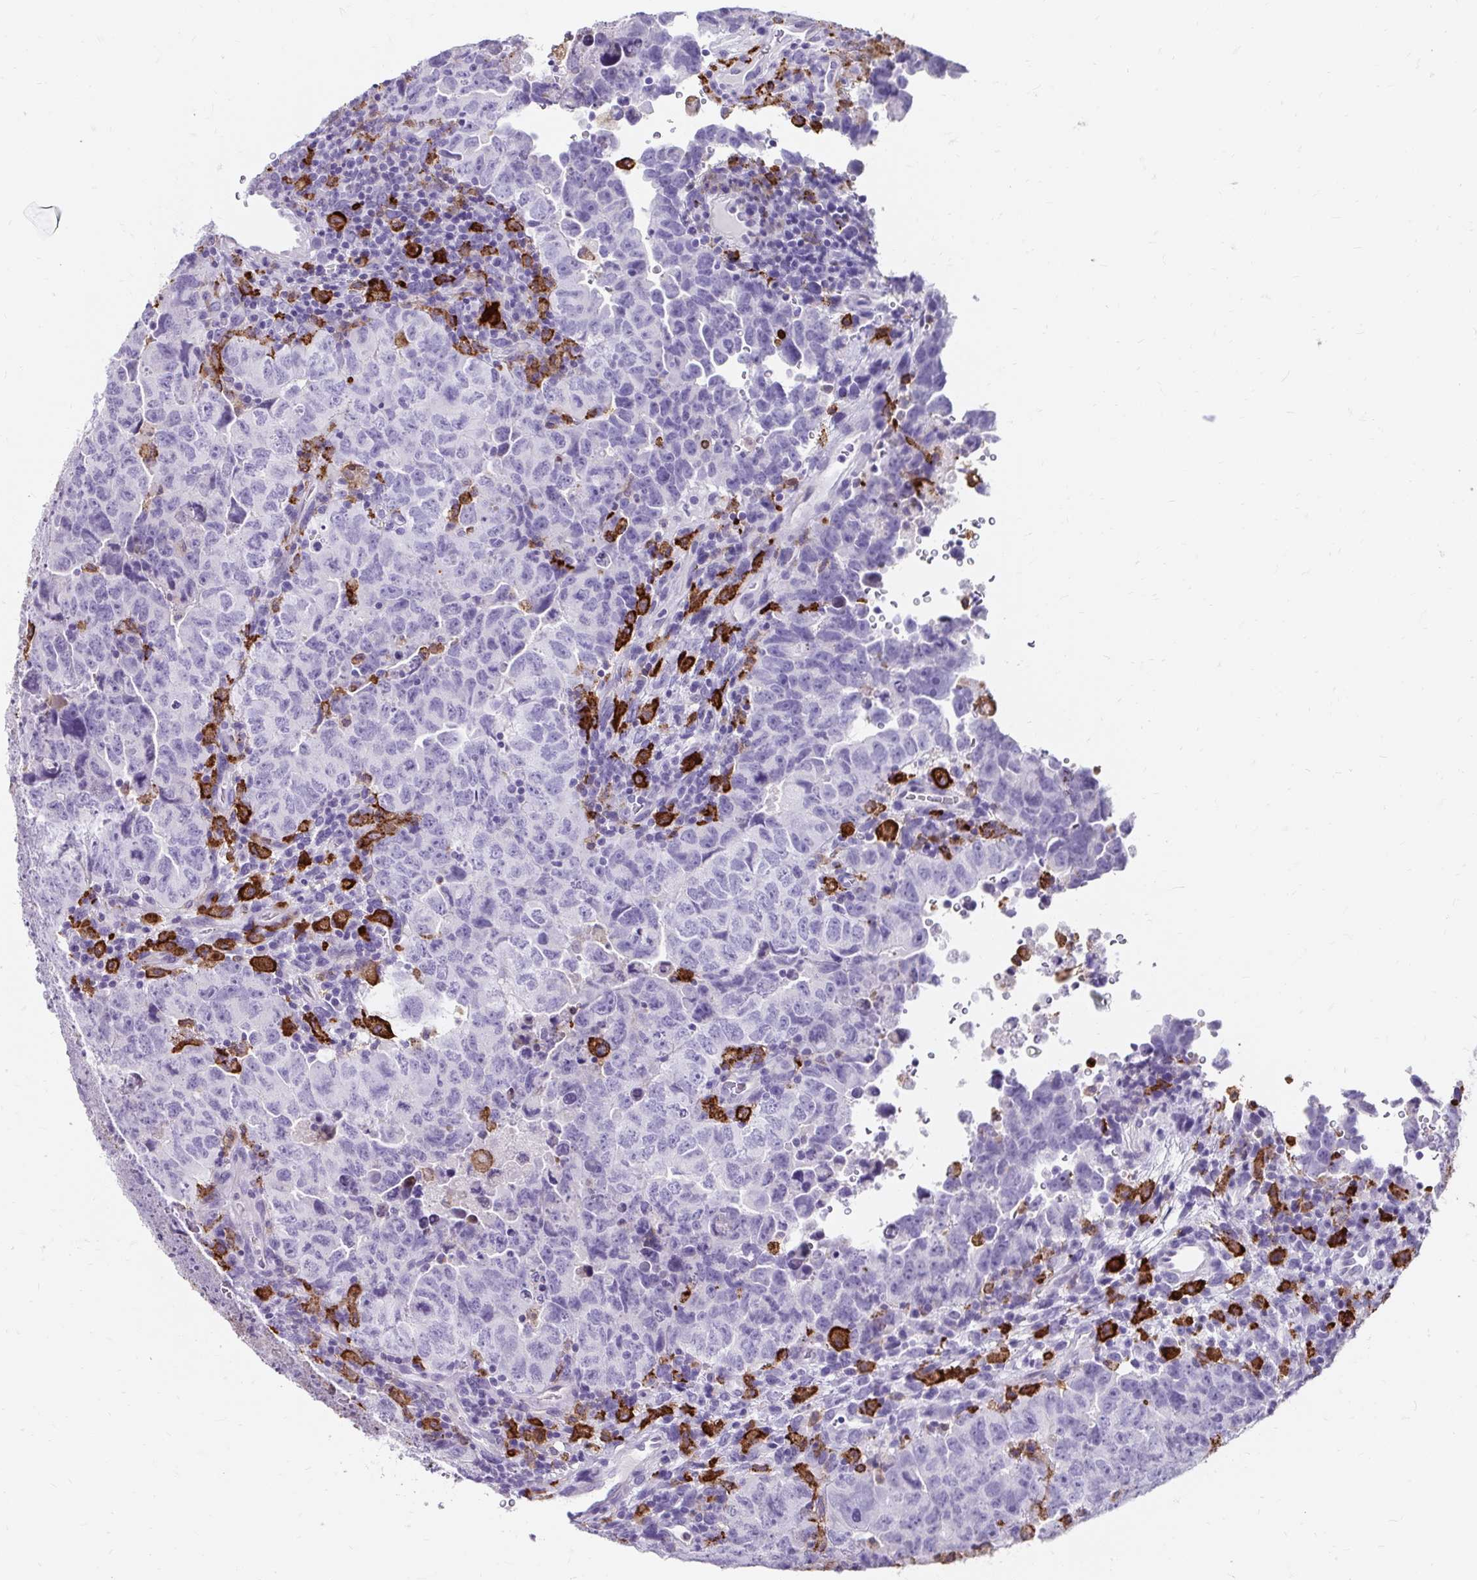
{"staining": {"intensity": "negative", "quantity": "none", "location": "none"}, "tissue": "testis cancer", "cell_type": "Tumor cells", "image_type": "cancer", "snomed": [{"axis": "morphology", "description": "Carcinoma, Embryonal, NOS"}, {"axis": "topography", "description": "Testis"}], "caption": "Immunohistochemistry (IHC) of human testis cancer (embryonal carcinoma) exhibits no expression in tumor cells.", "gene": "CD163", "patient": {"sex": "male", "age": 24}}